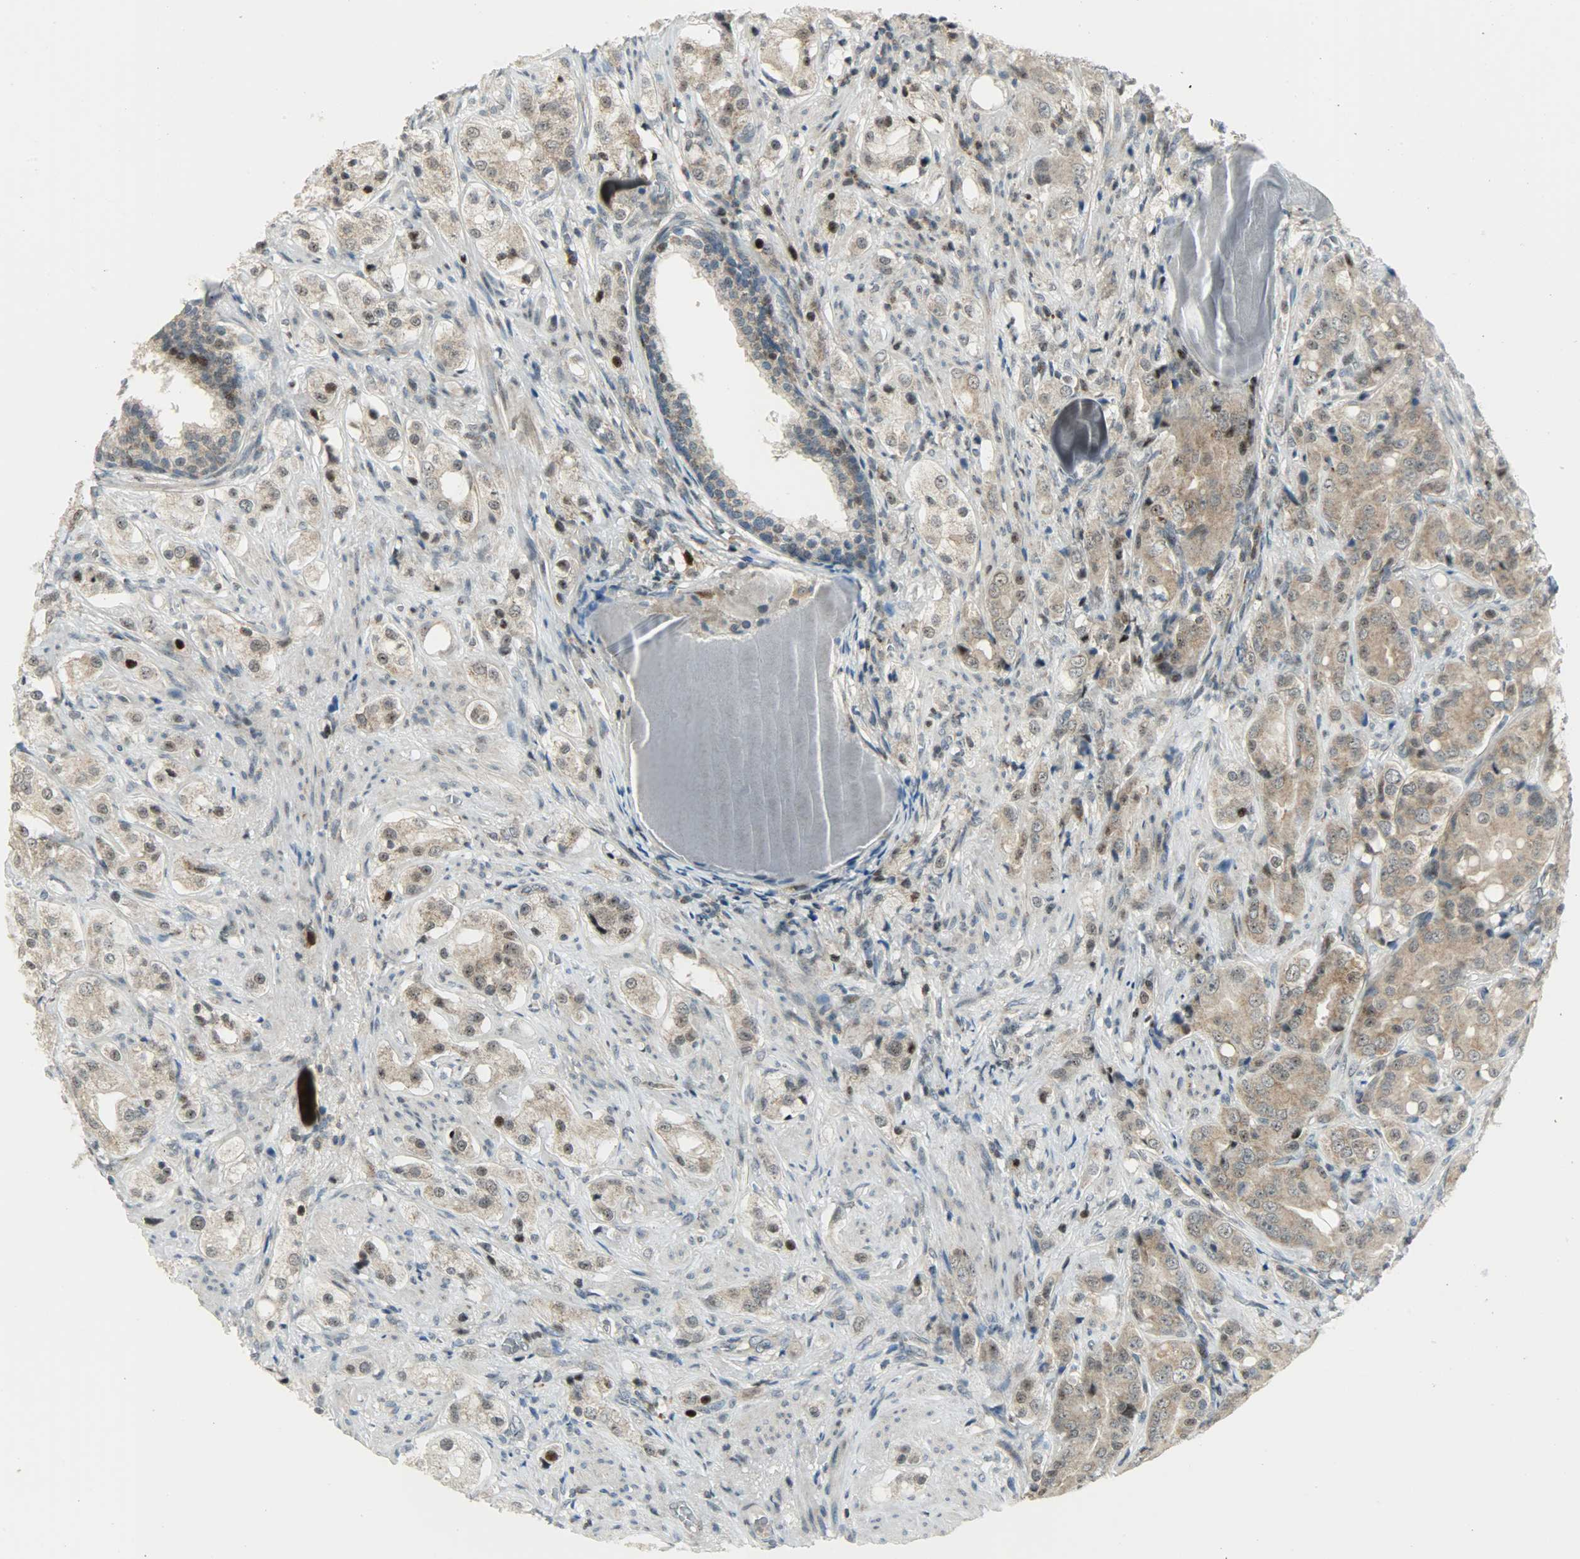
{"staining": {"intensity": "weak", "quantity": ">75%", "location": "cytoplasmic/membranous"}, "tissue": "prostate cancer", "cell_type": "Tumor cells", "image_type": "cancer", "snomed": [{"axis": "morphology", "description": "Adenocarcinoma, High grade"}, {"axis": "topography", "description": "Prostate"}], "caption": "A brown stain labels weak cytoplasmic/membranous expression of a protein in prostate adenocarcinoma (high-grade) tumor cells.", "gene": "IL15", "patient": {"sex": "male", "age": 68}}